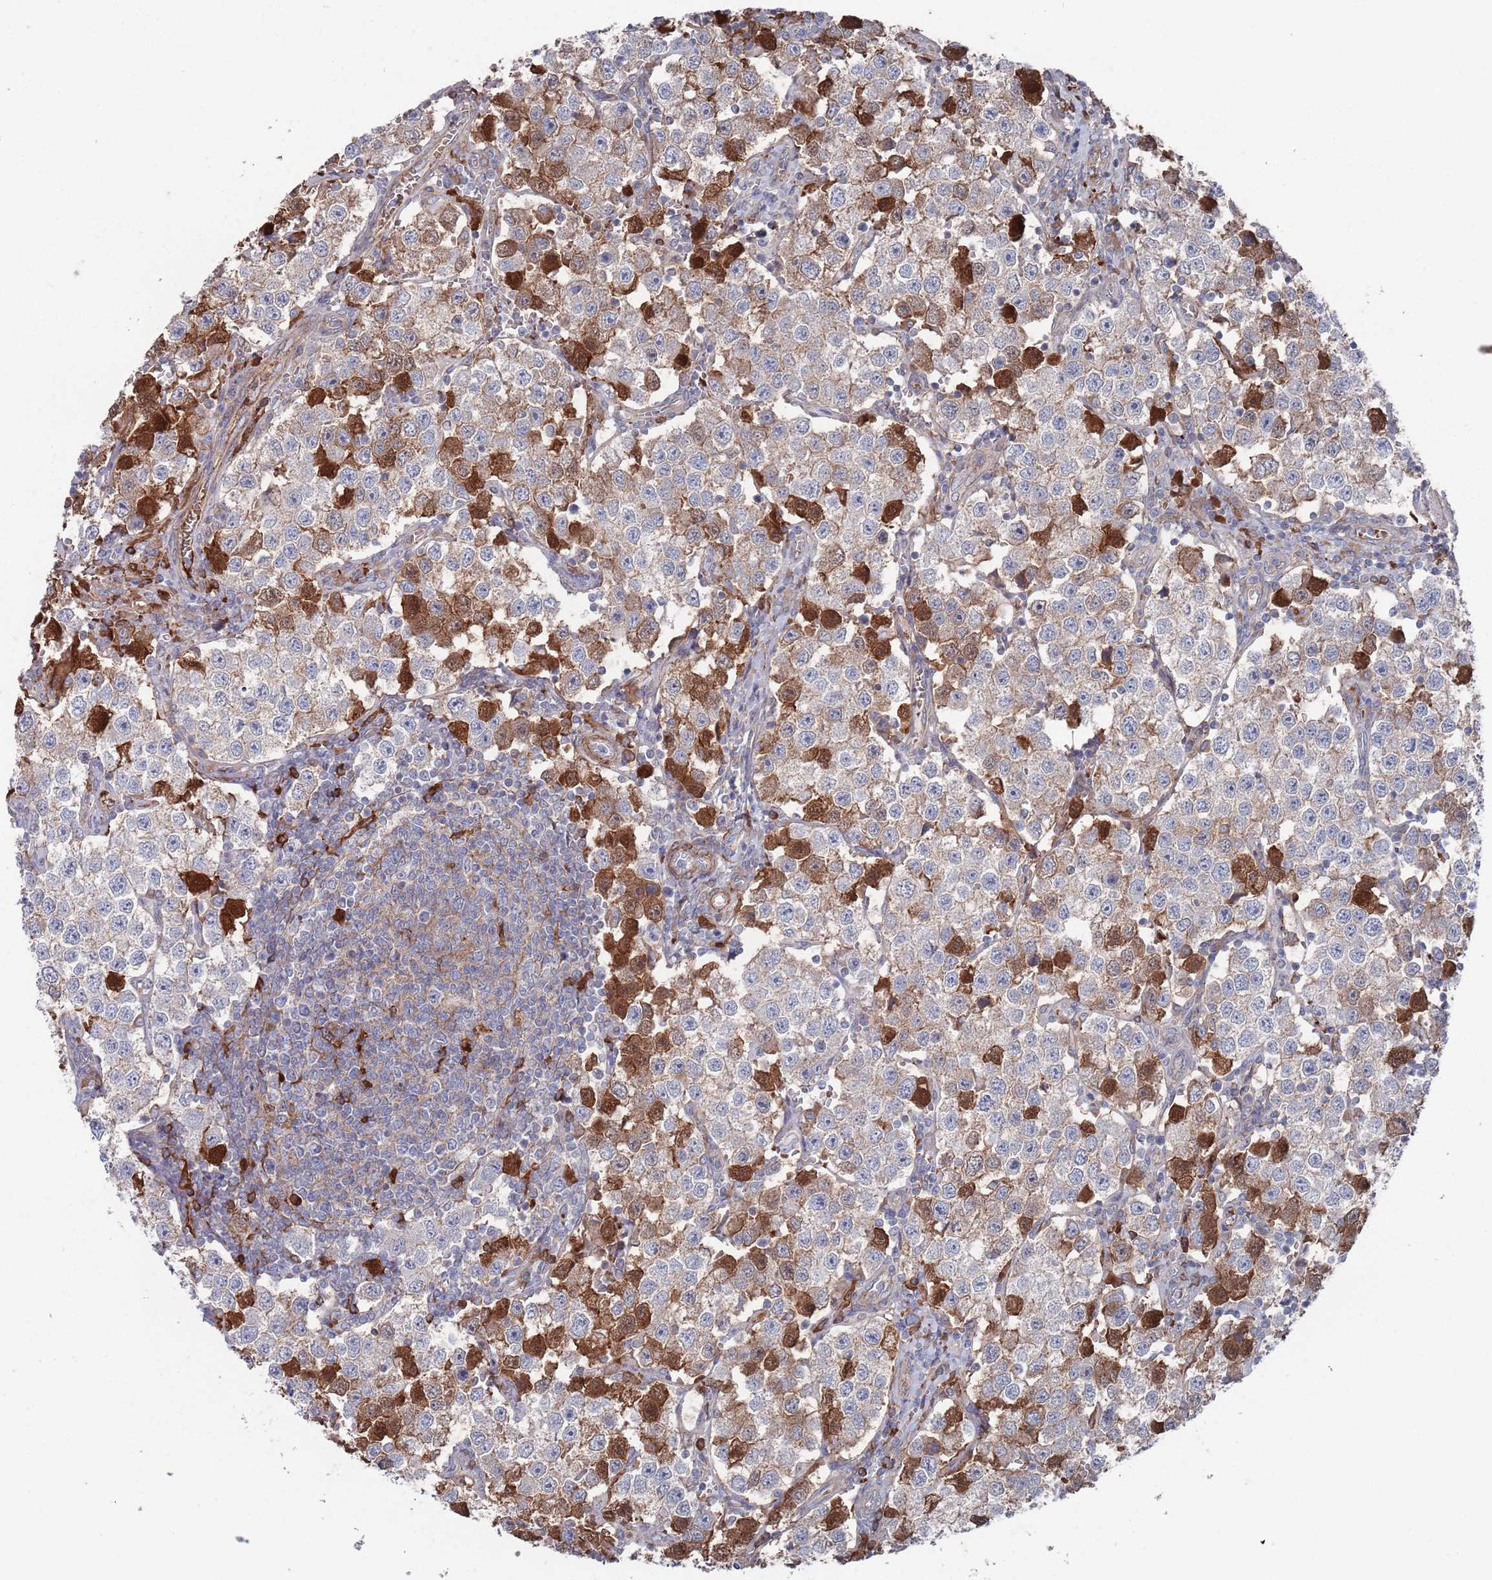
{"staining": {"intensity": "strong", "quantity": "25%-75%", "location": "cytoplasmic/membranous"}, "tissue": "testis cancer", "cell_type": "Tumor cells", "image_type": "cancer", "snomed": [{"axis": "morphology", "description": "Seminoma, NOS"}, {"axis": "topography", "description": "Testis"}], "caption": "Testis seminoma tissue demonstrates strong cytoplasmic/membranous positivity in about 25%-75% of tumor cells, visualized by immunohistochemistry.", "gene": "PLEKHA4", "patient": {"sex": "male", "age": 37}}